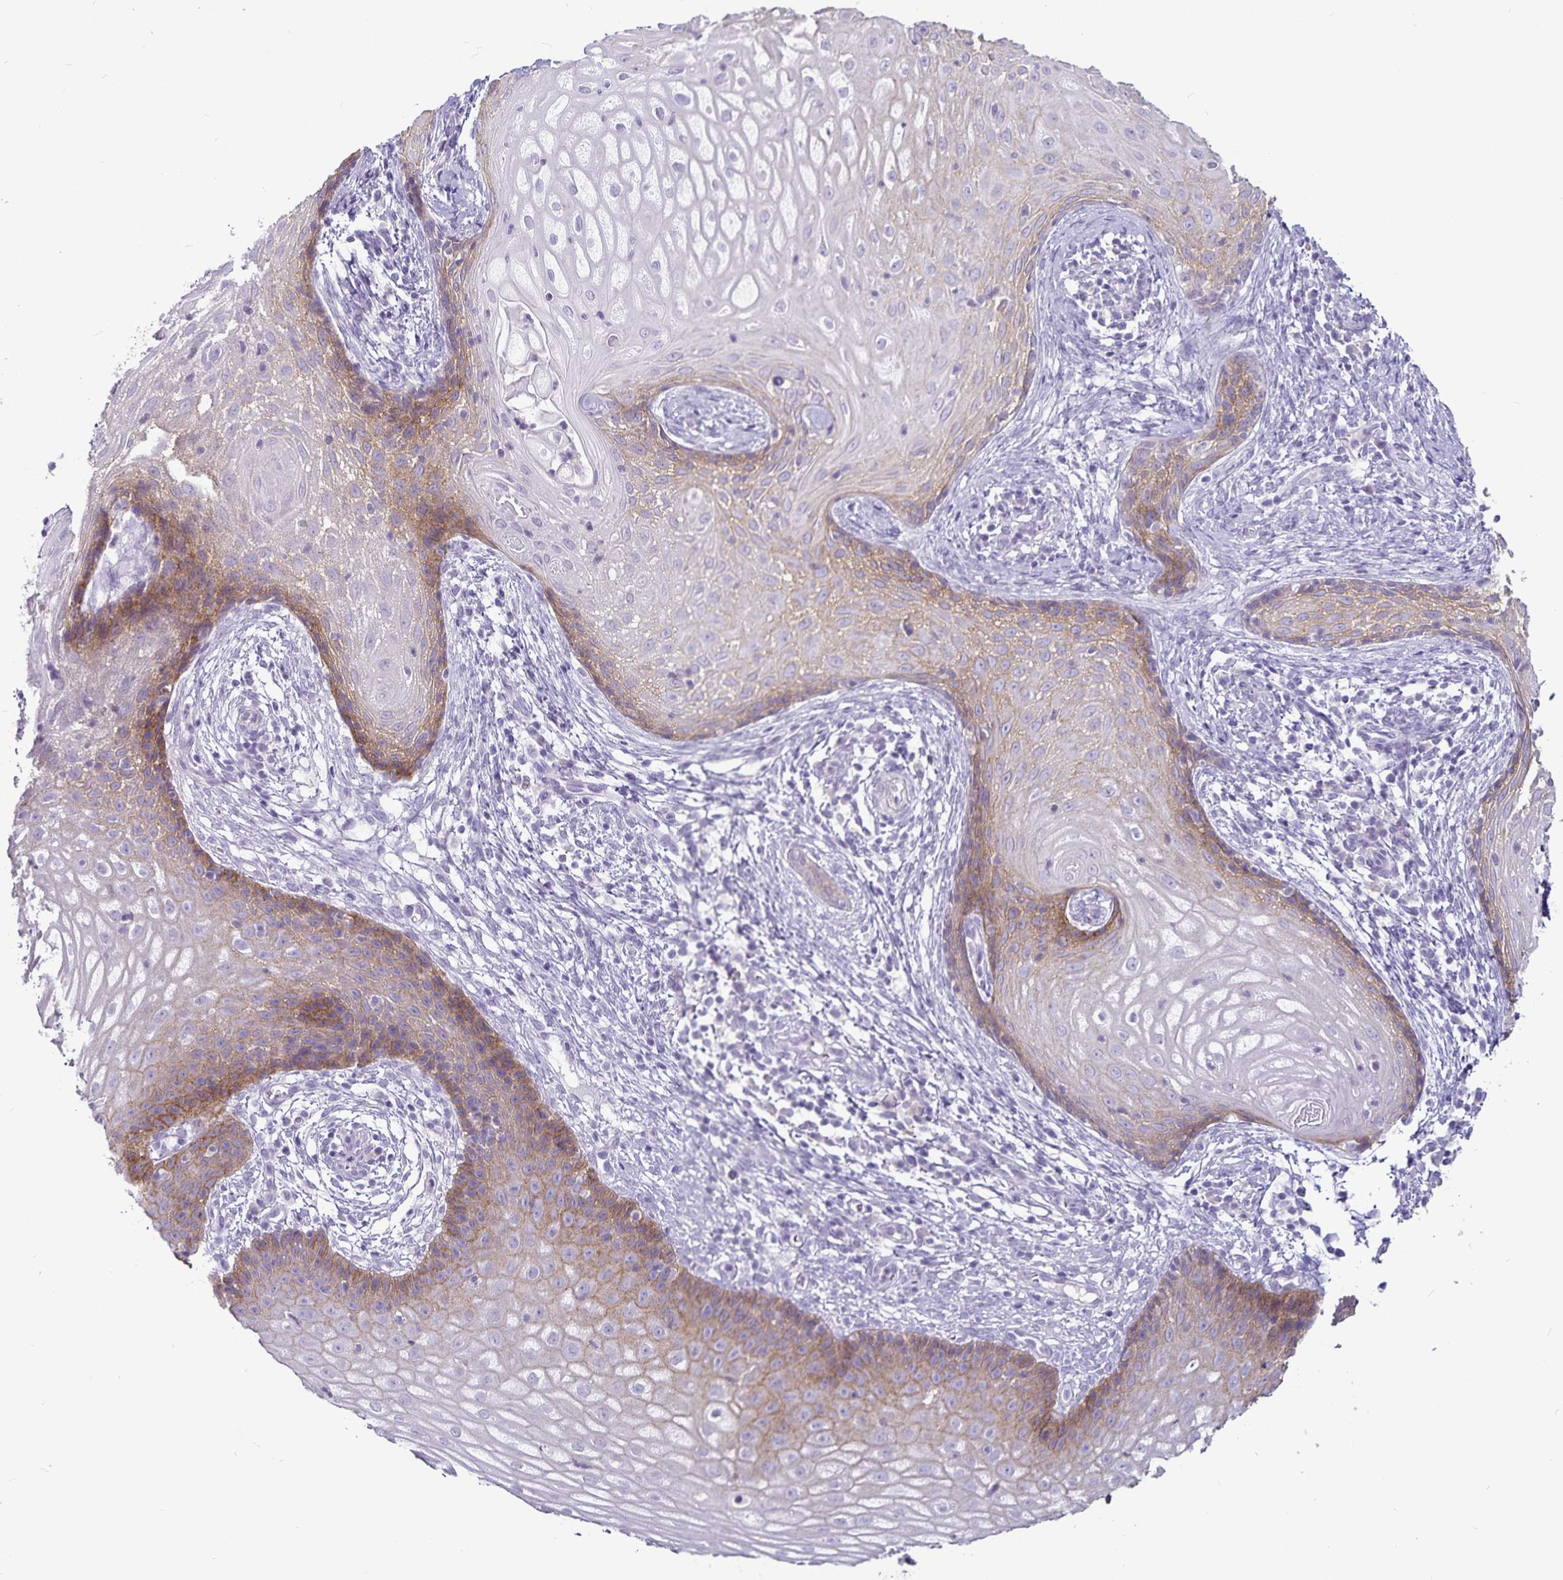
{"staining": {"intensity": "weak", "quantity": "25%-75%", "location": "cytoplasmic/membranous"}, "tissue": "cervical cancer", "cell_type": "Tumor cells", "image_type": "cancer", "snomed": [{"axis": "morphology", "description": "Squamous cell carcinoma, NOS"}, {"axis": "topography", "description": "Cervix"}], "caption": "Immunohistochemical staining of cervical cancer demonstrates weak cytoplasmic/membranous protein positivity in about 25%-75% of tumor cells.", "gene": "CA12", "patient": {"sex": "female", "age": 30}}